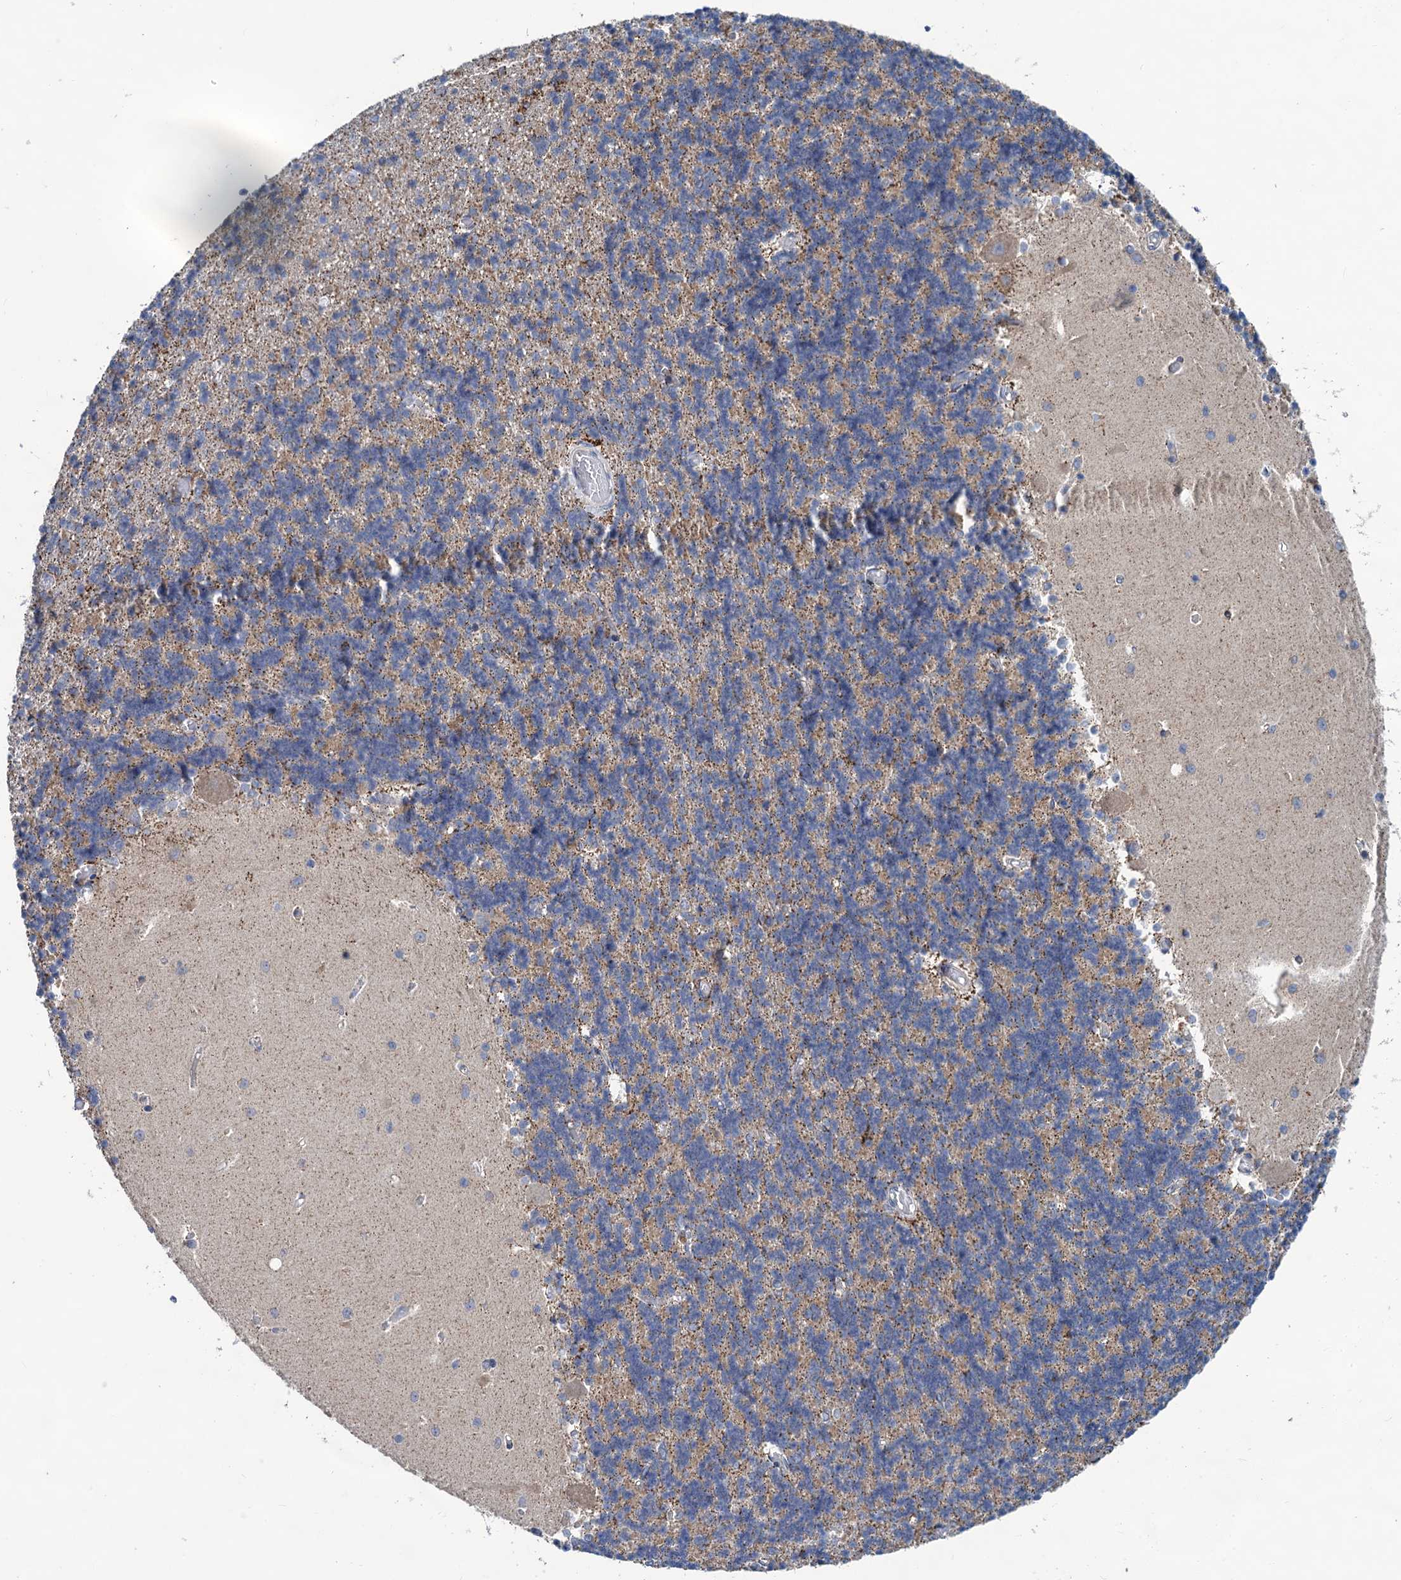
{"staining": {"intensity": "moderate", "quantity": ">75%", "location": "cytoplasmic/membranous"}, "tissue": "cerebellum", "cell_type": "Cells in granular layer", "image_type": "normal", "snomed": [{"axis": "morphology", "description": "Normal tissue, NOS"}, {"axis": "topography", "description": "Cerebellum"}], "caption": "Cerebellum stained for a protein (brown) exhibits moderate cytoplasmic/membranous positive positivity in about >75% of cells in granular layer.", "gene": "ANKS3", "patient": {"sex": "male", "age": 37}}